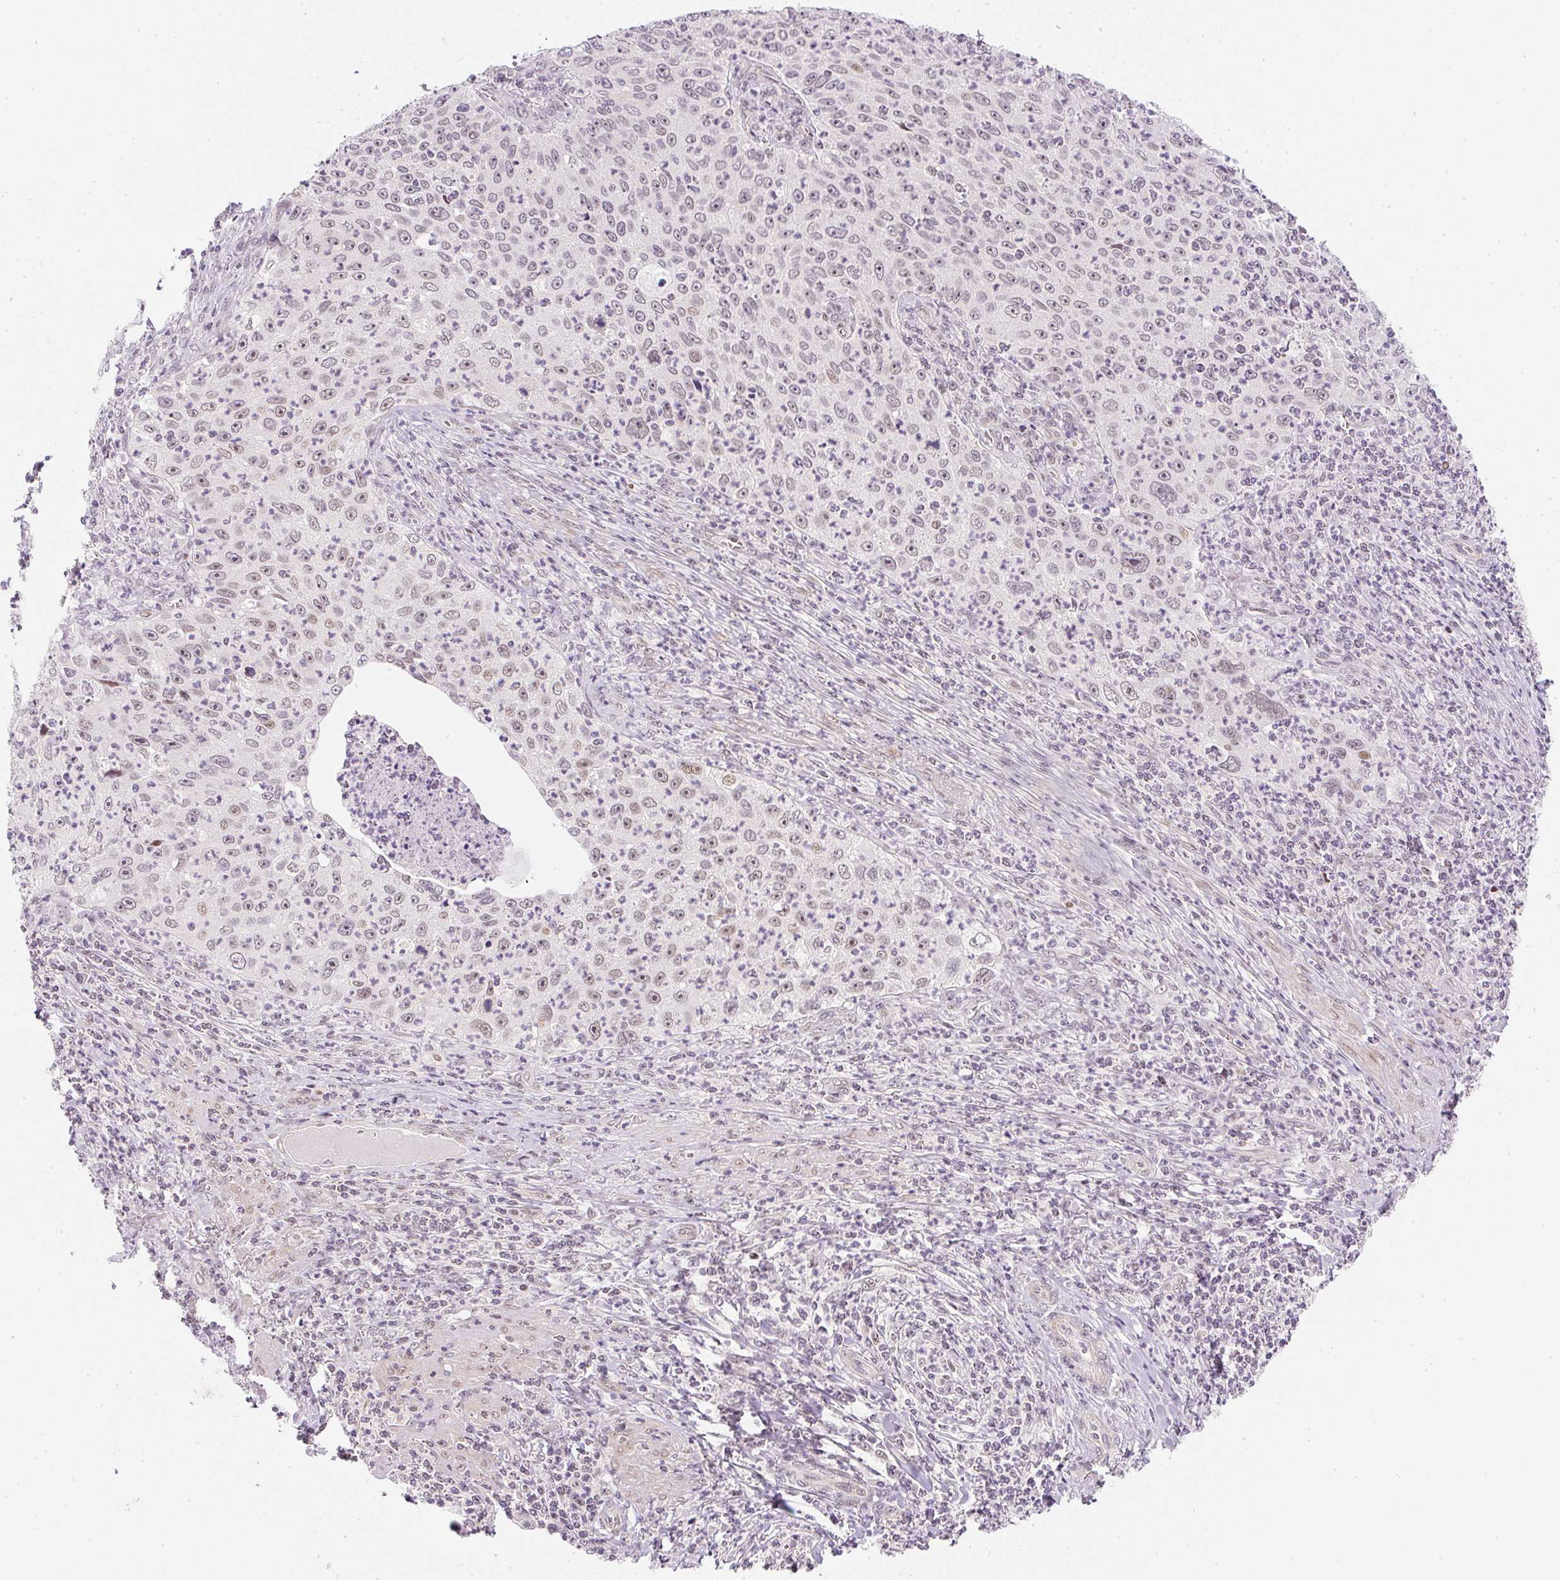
{"staining": {"intensity": "weak", "quantity": ">75%", "location": "nuclear"}, "tissue": "cervical cancer", "cell_type": "Tumor cells", "image_type": "cancer", "snomed": [{"axis": "morphology", "description": "Squamous cell carcinoma, NOS"}, {"axis": "topography", "description": "Cervix"}], "caption": "The photomicrograph displays a brown stain indicating the presence of a protein in the nuclear of tumor cells in cervical cancer (squamous cell carcinoma).", "gene": "DPPA4", "patient": {"sex": "female", "age": 30}}